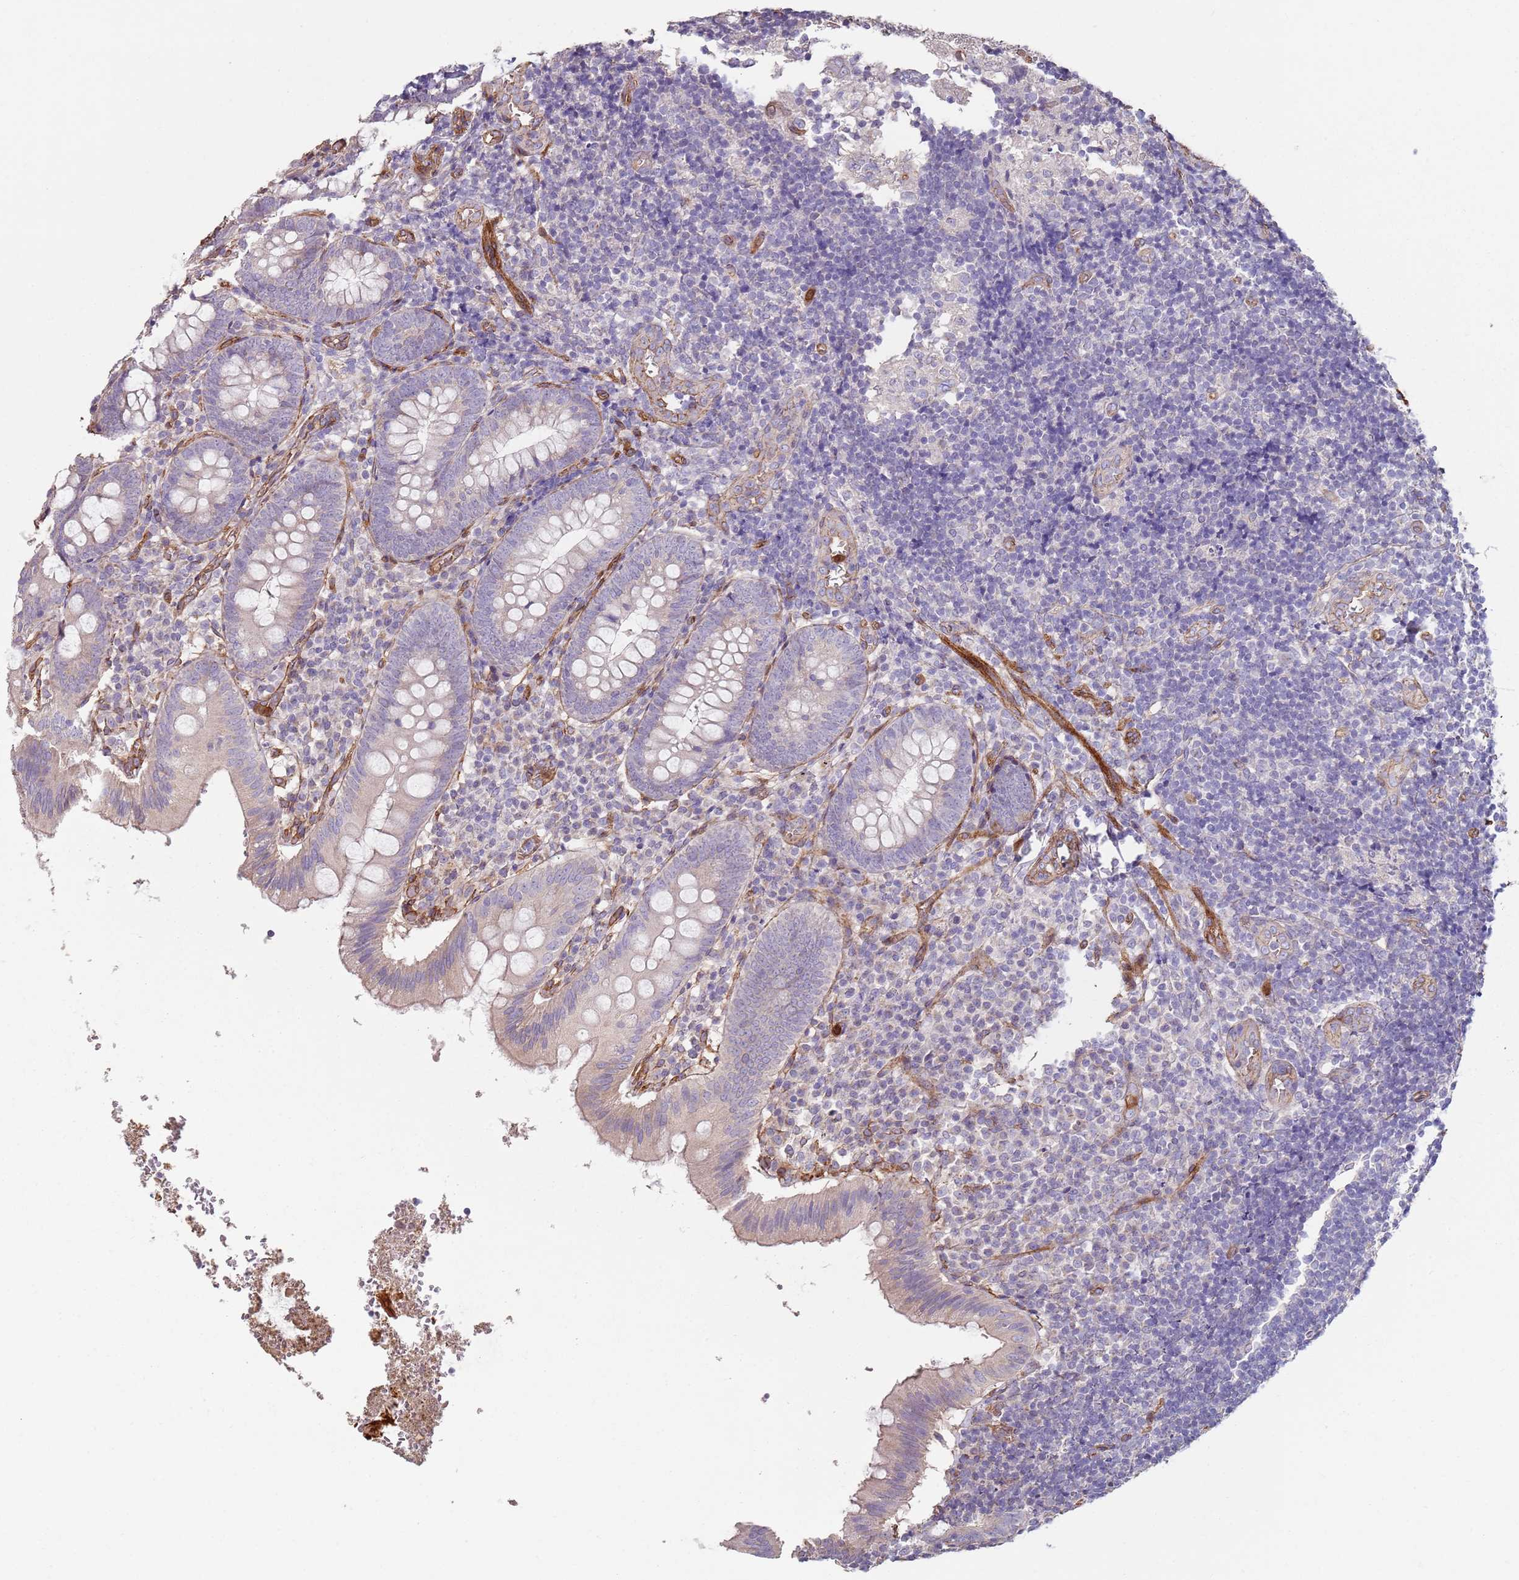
{"staining": {"intensity": "negative", "quantity": "none", "location": "none"}, "tissue": "appendix", "cell_type": "Glandular cells", "image_type": "normal", "snomed": [{"axis": "morphology", "description": "Normal tissue, NOS"}, {"axis": "topography", "description": "Appendix"}], "caption": "Immunohistochemistry (IHC) micrograph of unremarkable human appendix stained for a protein (brown), which shows no expression in glandular cells.", "gene": "PHLPP2", "patient": {"sex": "male", "age": 8}}